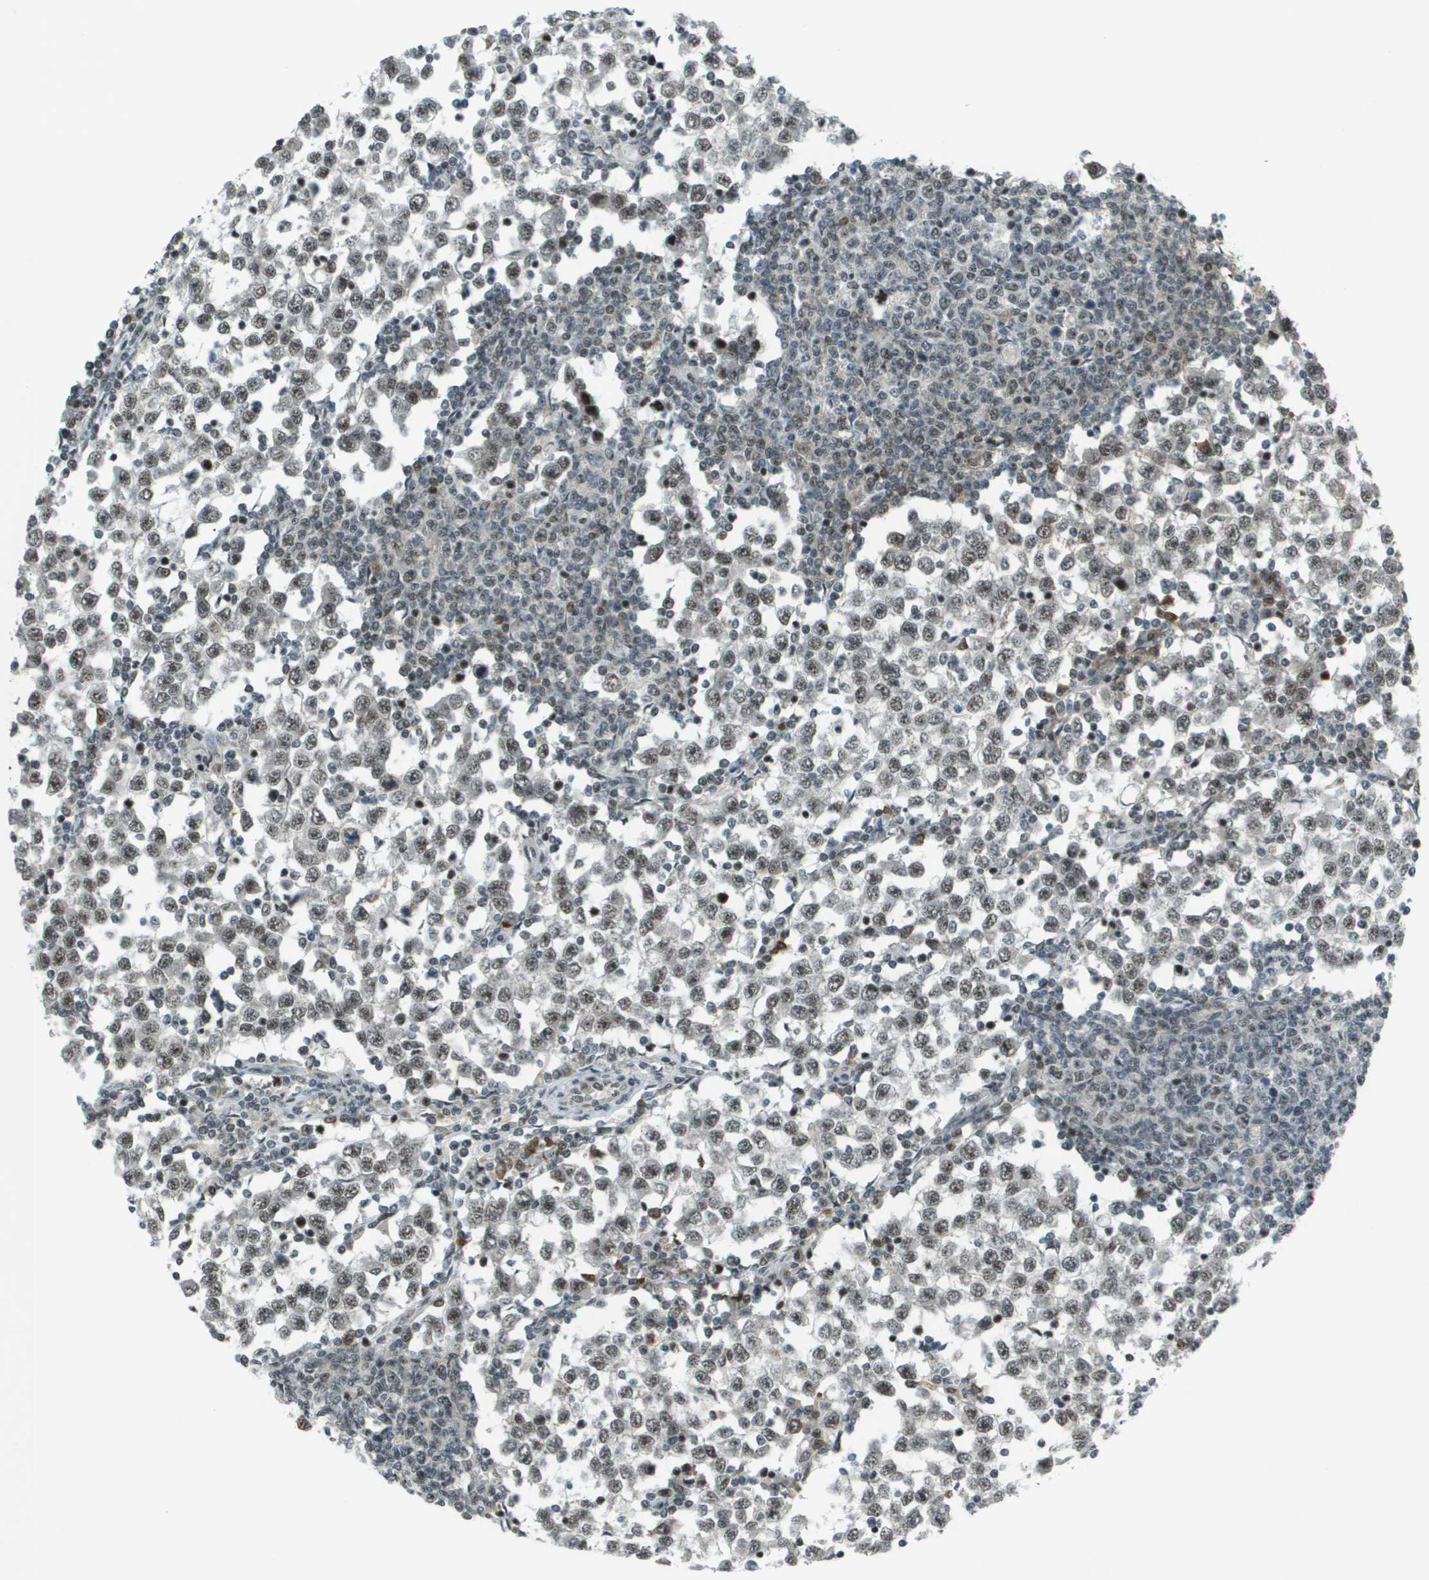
{"staining": {"intensity": "moderate", "quantity": ">75%", "location": "cytoplasmic/membranous,nuclear"}, "tissue": "testis cancer", "cell_type": "Tumor cells", "image_type": "cancer", "snomed": [{"axis": "morphology", "description": "Seminoma, NOS"}, {"axis": "topography", "description": "Testis"}], "caption": "A high-resolution micrograph shows immunohistochemistry (IHC) staining of testis cancer (seminoma), which demonstrates moderate cytoplasmic/membranous and nuclear expression in approximately >75% of tumor cells. The staining is performed using DAB (3,3'-diaminobenzidine) brown chromogen to label protein expression. The nuclei are counter-stained blue using hematoxylin.", "gene": "IRF7", "patient": {"sex": "male", "age": 65}}